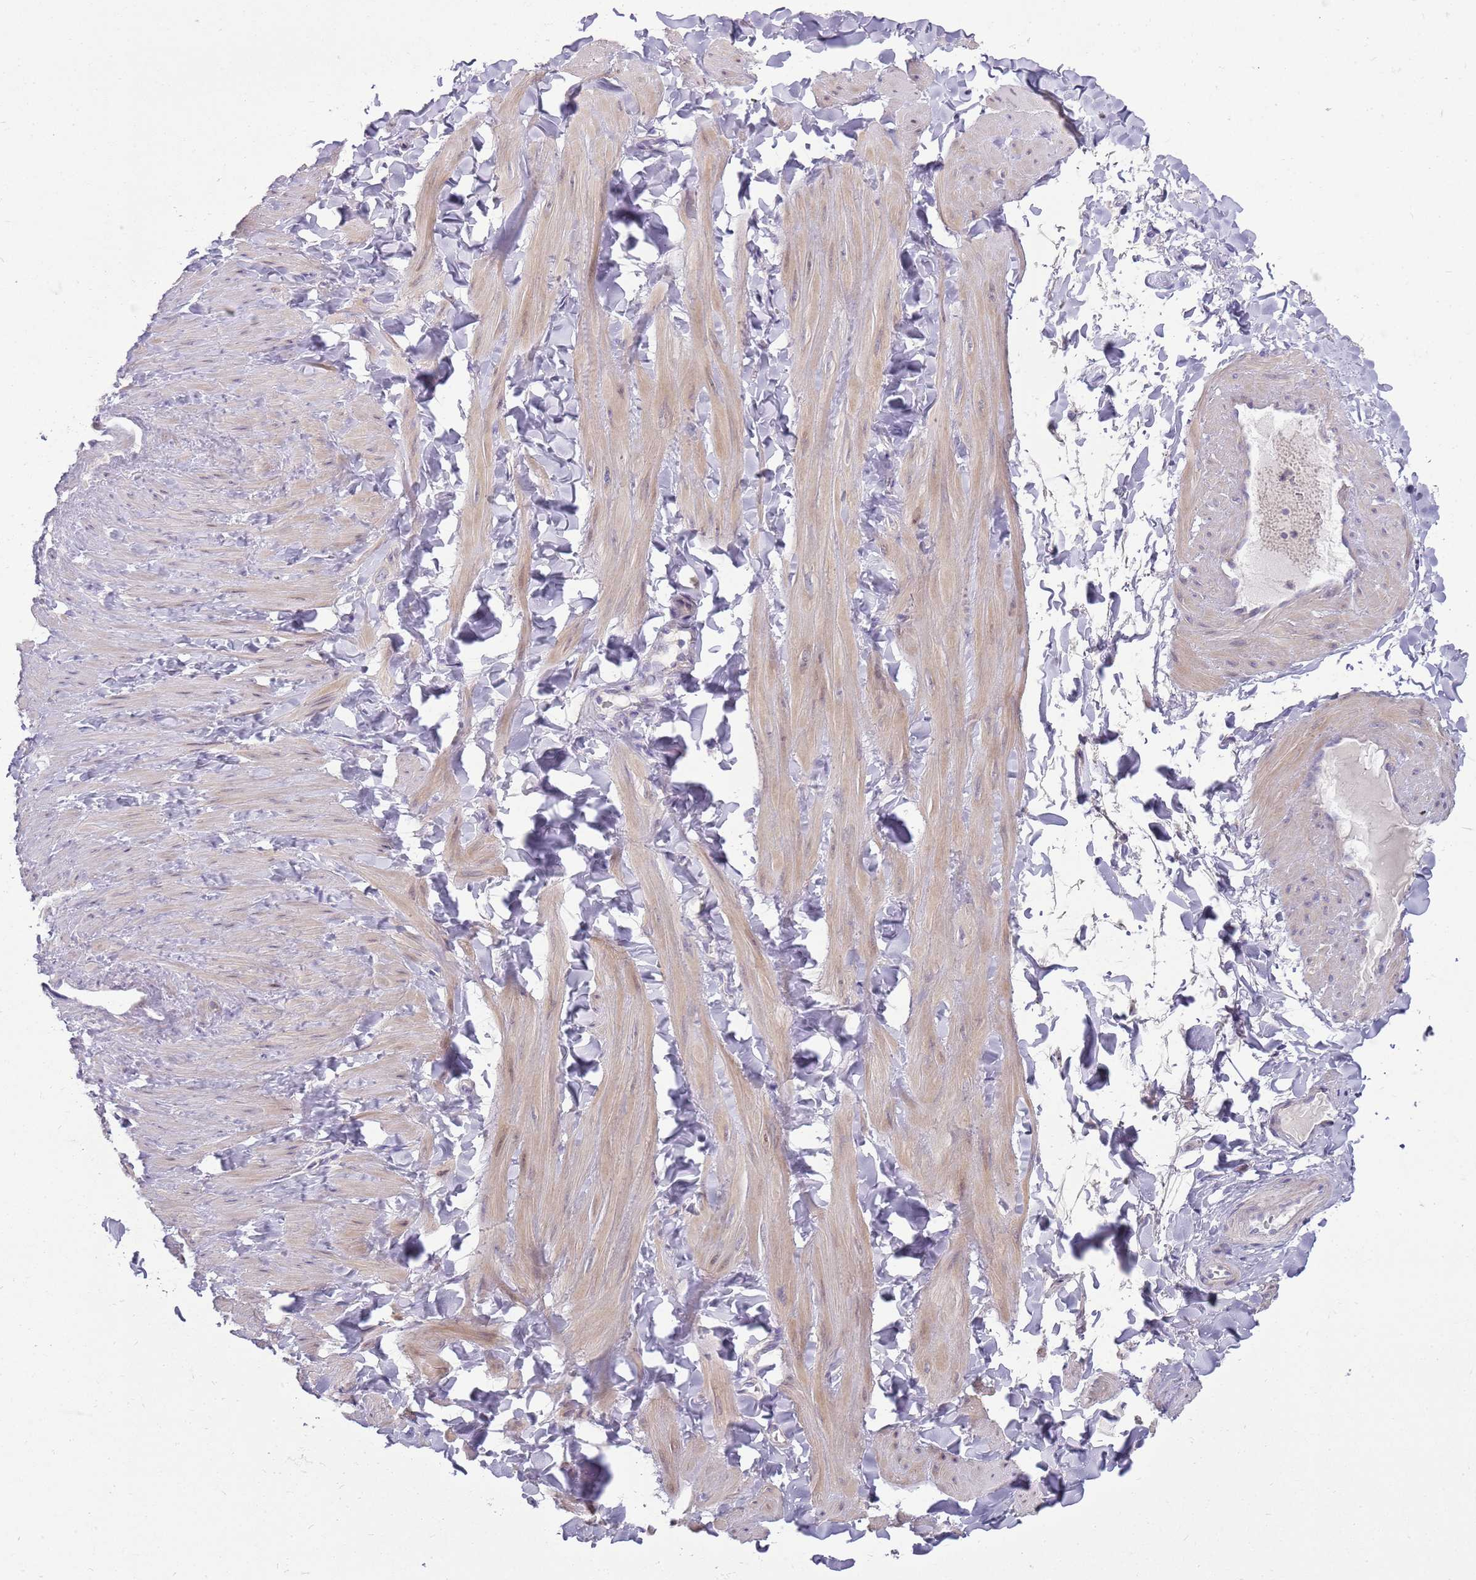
{"staining": {"intensity": "negative", "quantity": "none", "location": "none"}, "tissue": "adipose tissue", "cell_type": "Adipocytes", "image_type": "normal", "snomed": [{"axis": "morphology", "description": "Normal tissue, NOS"}, {"axis": "topography", "description": "Adipose tissue"}, {"axis": "topography", "description": "Vascular tissue"}, {"axis": "topography", "description": "Peripheral nerve tissue"}], "caption": "This is an immunohistochemistry image of normal human adipose tissue. There is no staining in adipocytes.", "gene": "DIPK1C", "patient": {"sex": "male", "age": 25}}